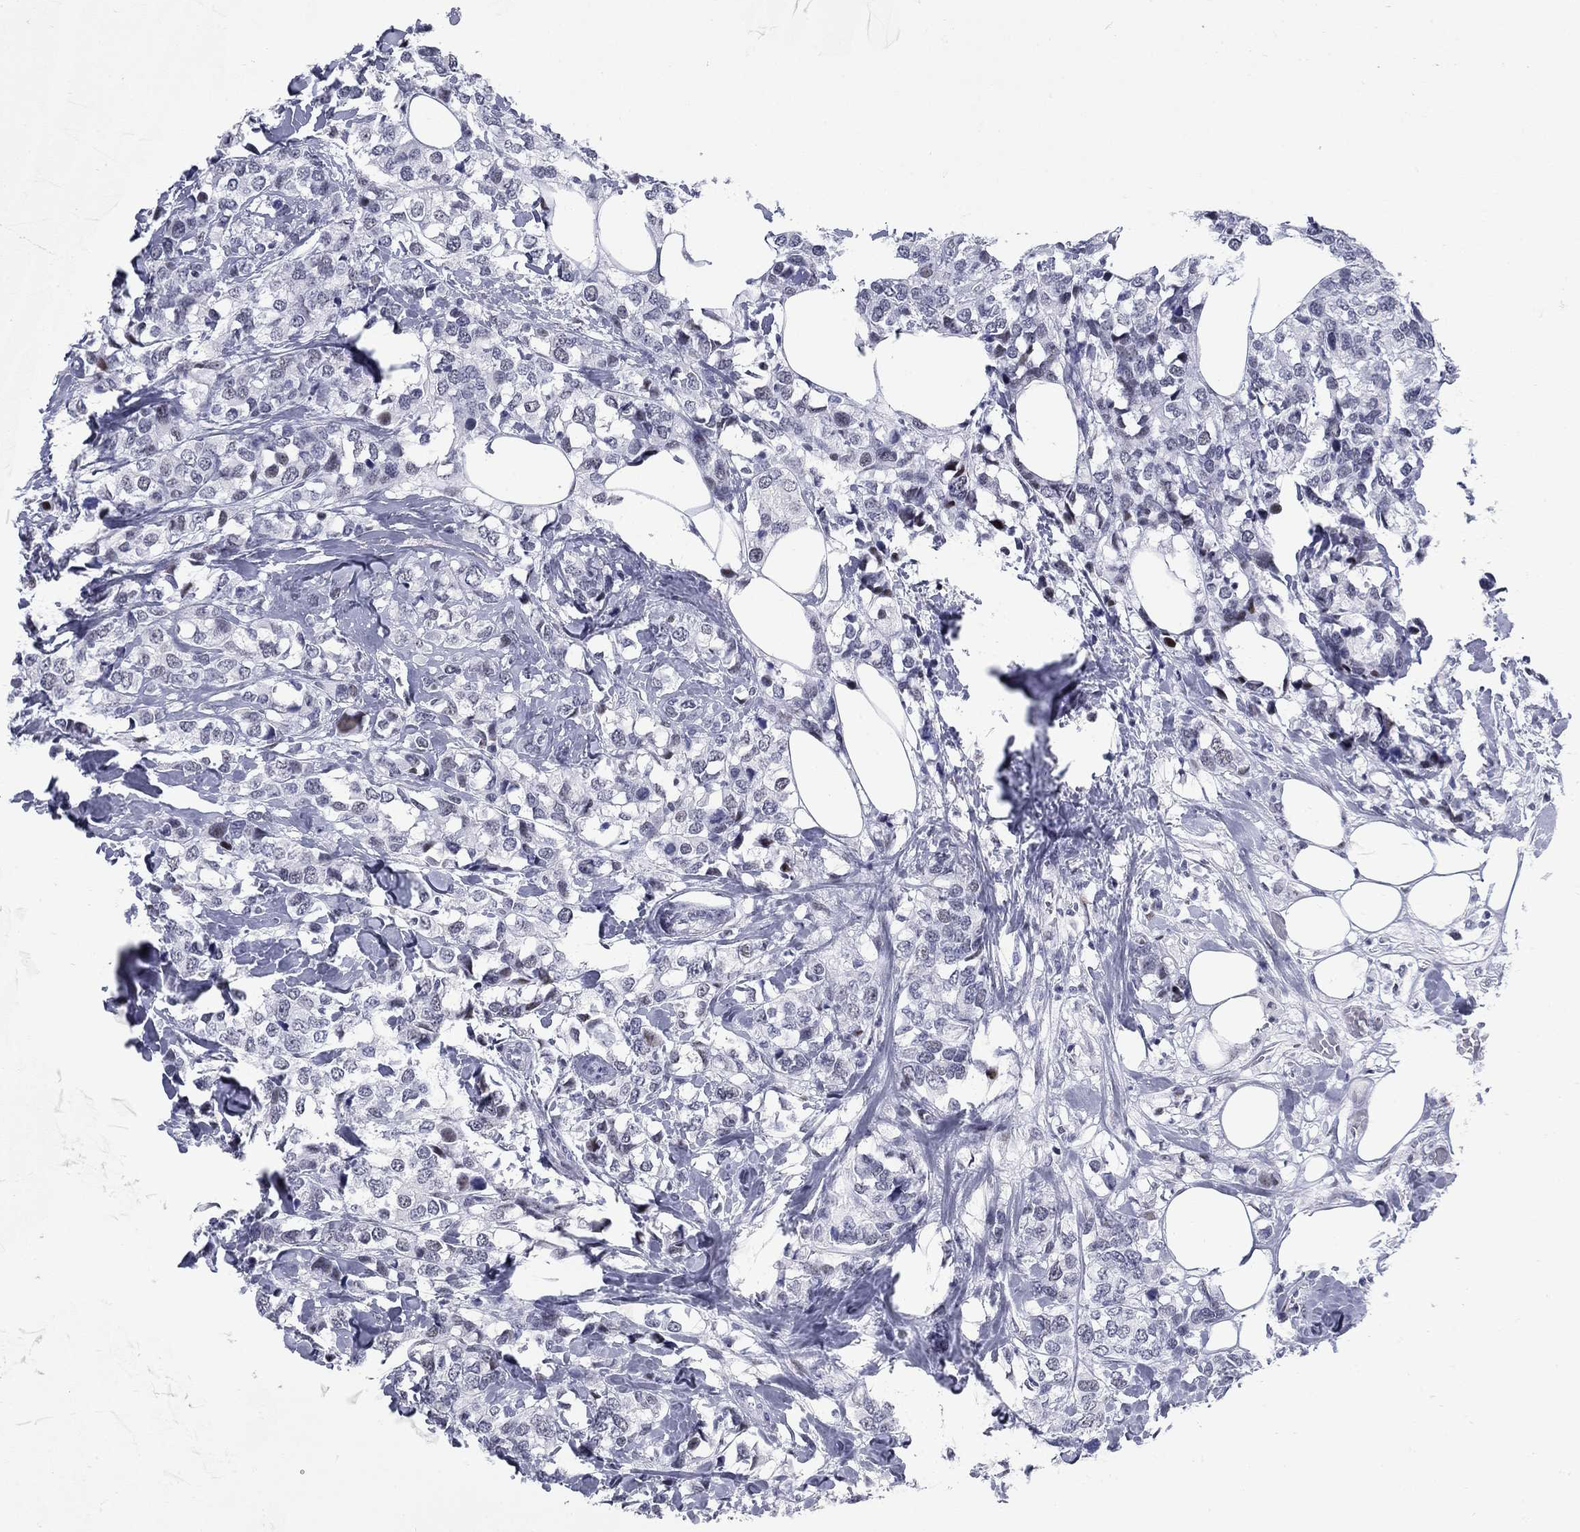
{"staining": {"intensity": "negative", "quantity": "none", "location": "none"}, "tissue": "breast cancer", "cell_type": "Tumor cells", "image_type": "cancer", "snomed": [{"axis": "morphology", "description": "Lobular carcinoma"}, {"axis": "topography", "description": "Breast"}], "caption": "Immunohistochemistry of breast cancer demonstrates no expression in tumor cells.", "gene": "ASF1B", "patient": {"sex": "female", "age": 59}}